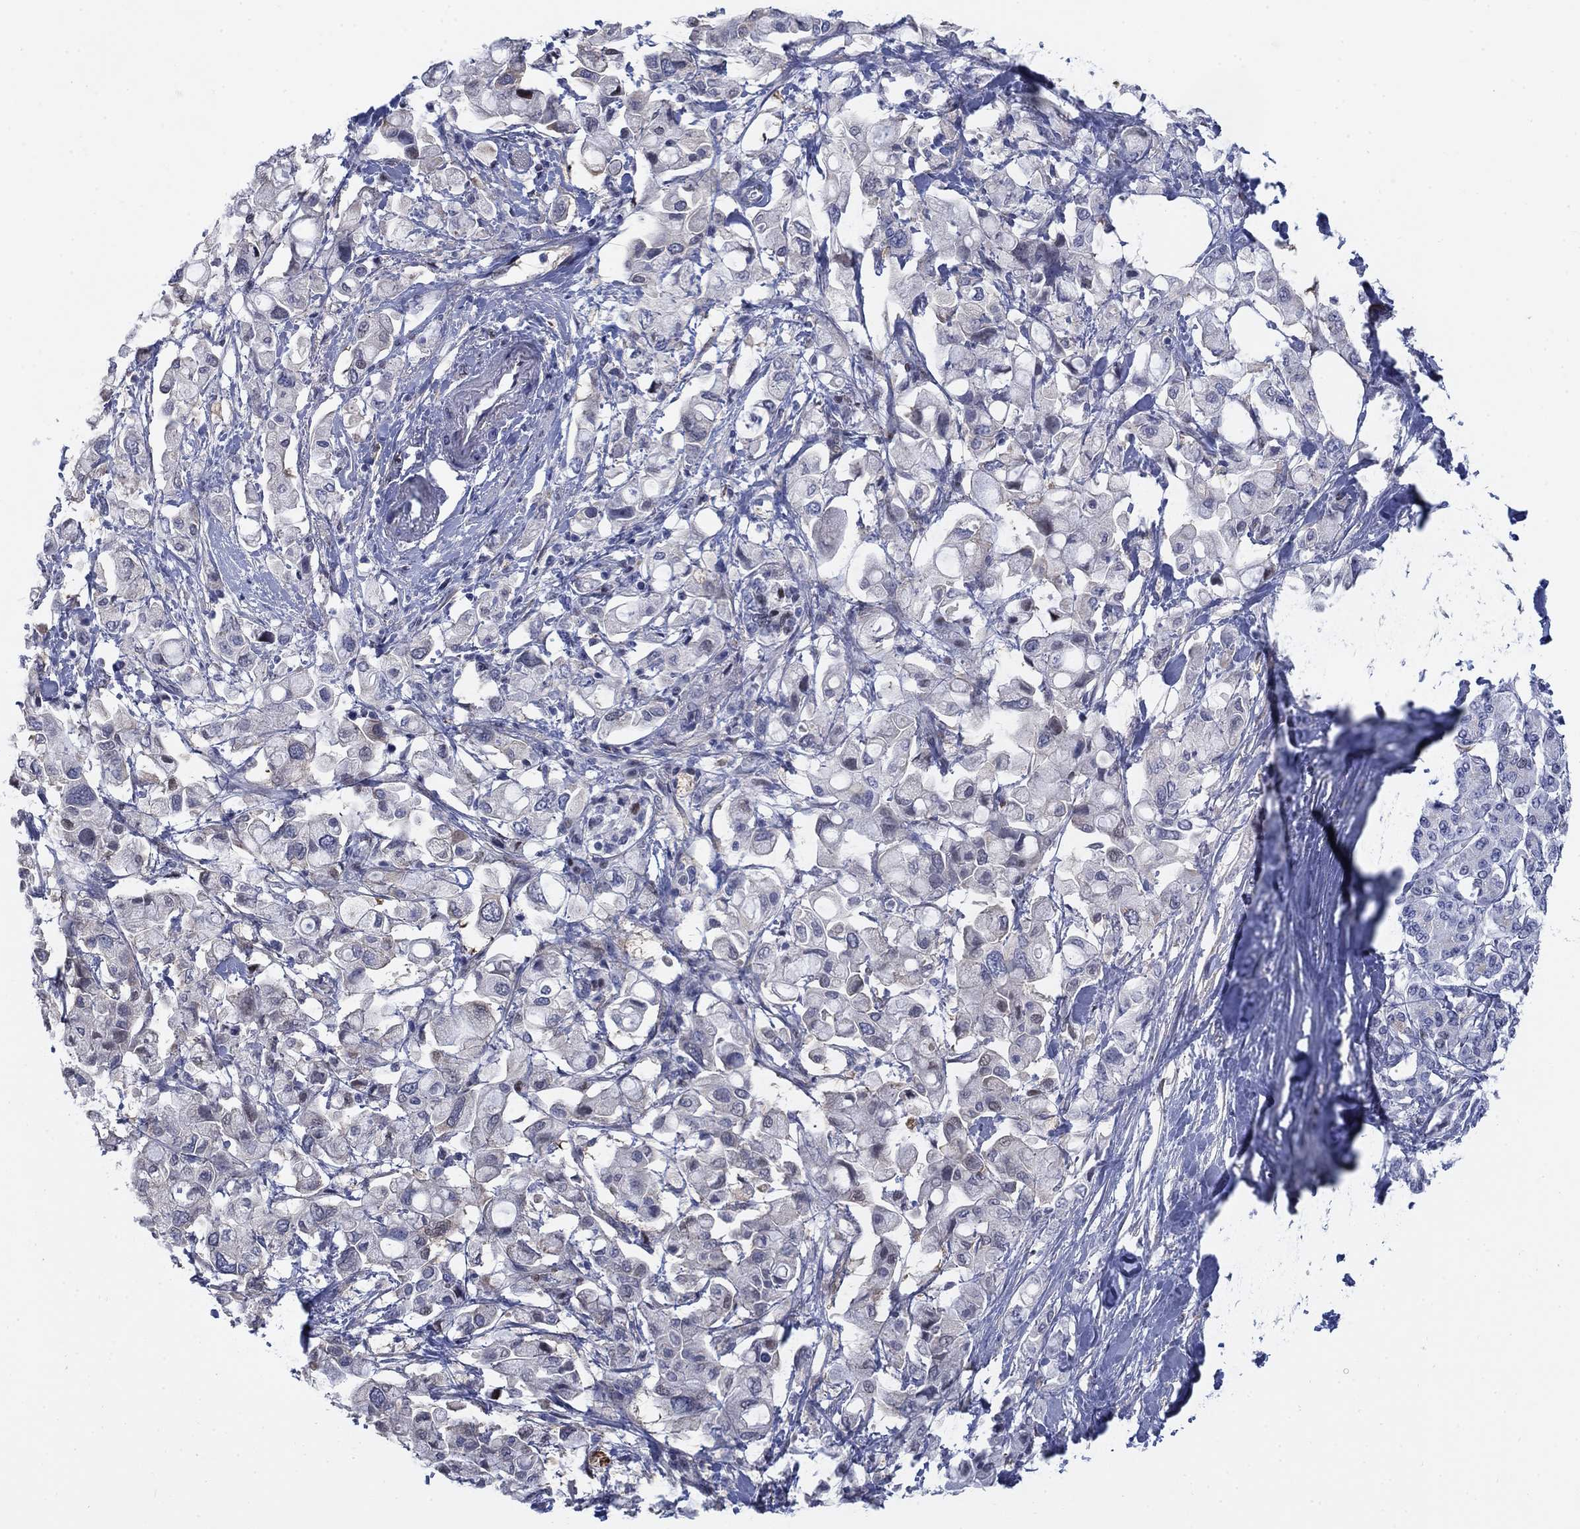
{"staining": {"intensity": "weak", "quantity": "<25%", "location": "cytoplasmic/membranous"}, "tissue": "pancreatic cancer", "cell_type": "Tumor cells", "image_type": "cancer", "snomed": [{"axis": "morphology", "description": "Adenocarcinoma, NOS"}, {"axis": "topography", "description": "Pancreas"}], "caption": "High power microscopy histopathology image of an immunohistochemistry micrograph of pancreatic adenocarcinoma, revealing no significant positivity in tumor cells.", "gene": "MYO3A", "patient": {"sex": "female", "age": 56}}